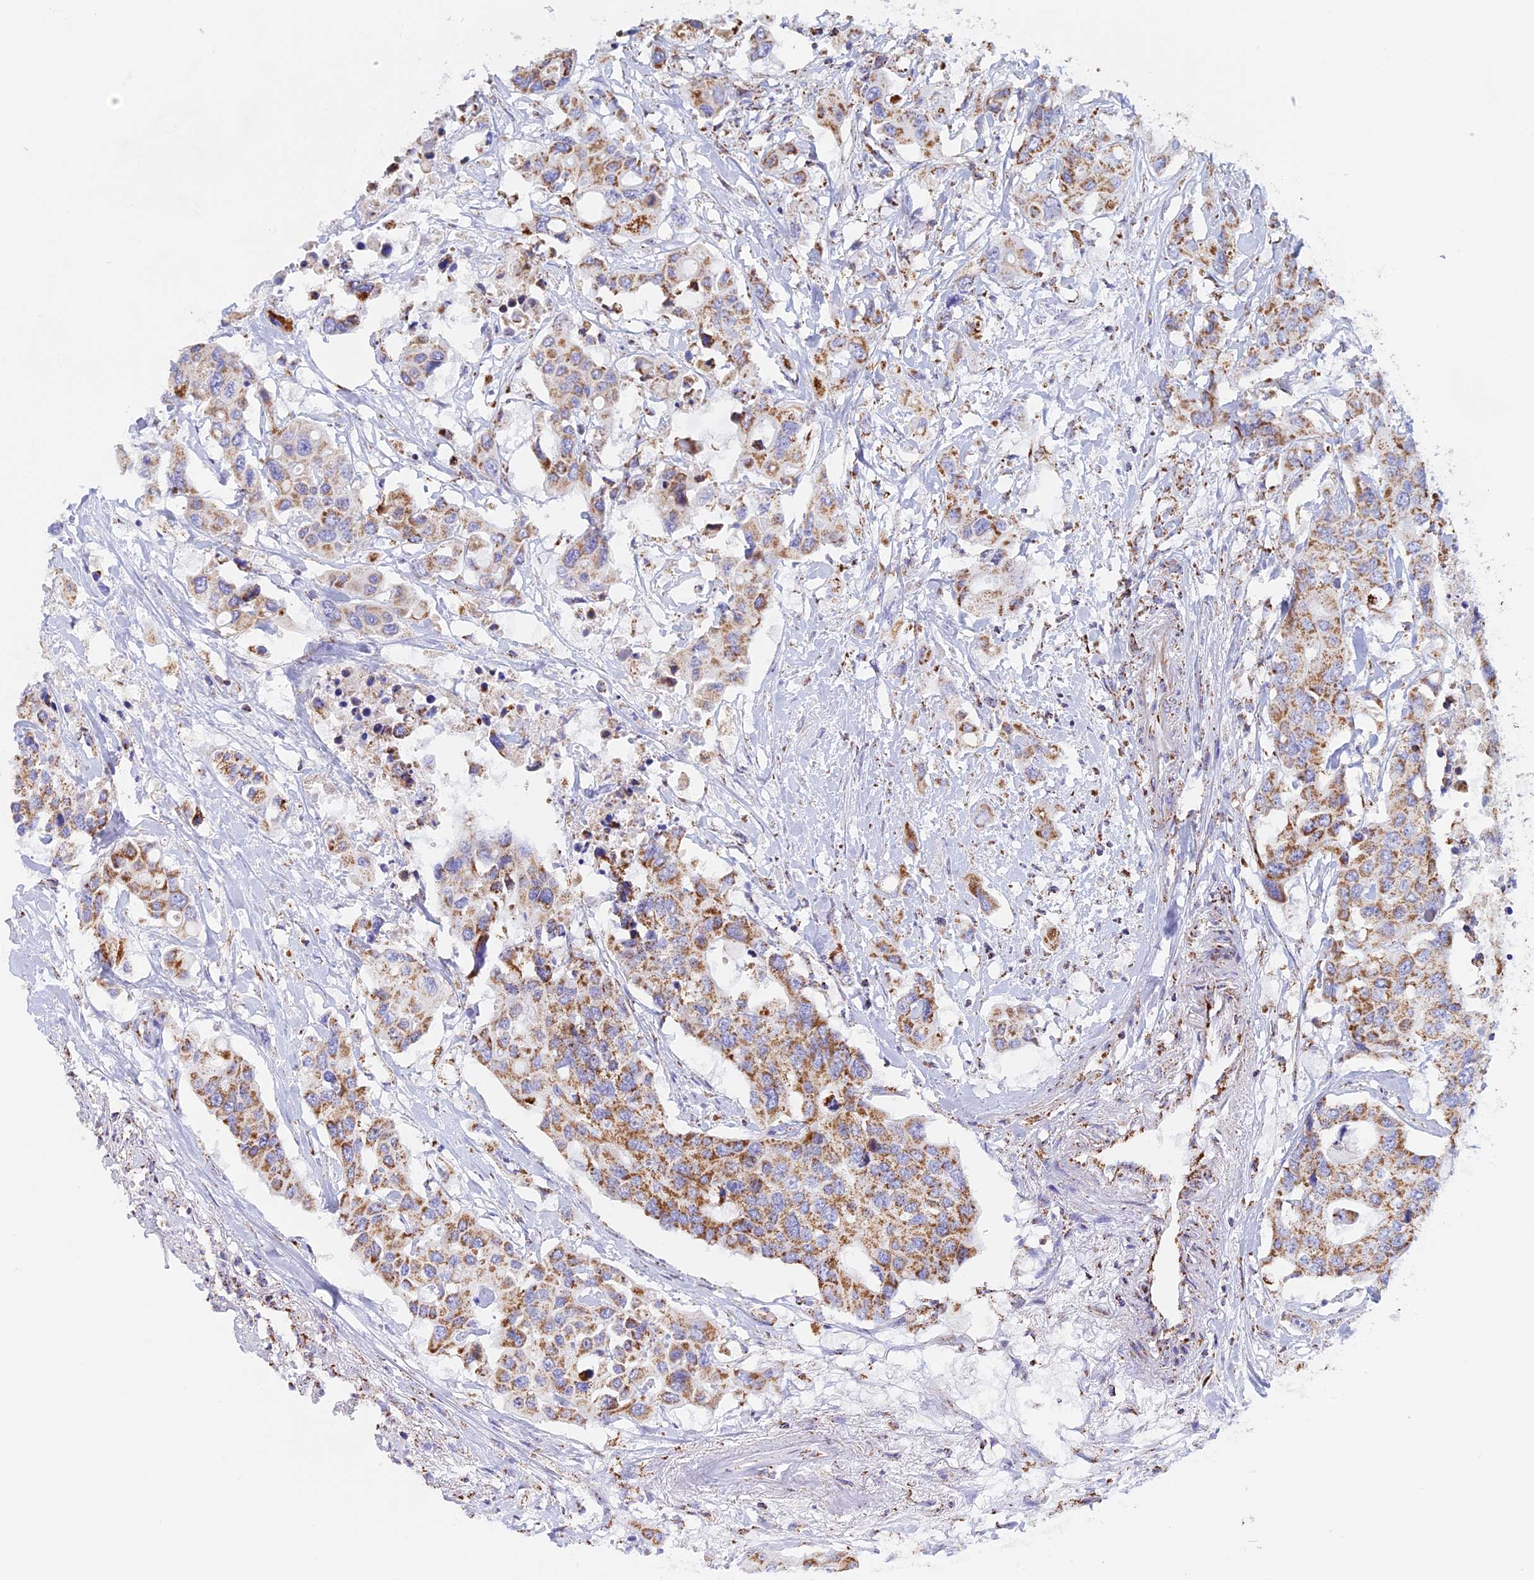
{"staining": {"intensity": "moderate", "quantity": ">75%", "location": "cytoplasmic/membranous"}, "tissue": "colorectal cancer", "cell_type": "Tumor cells", "image_type": "cancer", "snomed": [{"axis": "morphology", "description": "Adenocarcinoma, NOS"}, {"axis": "topography", "description": "Colon"}], "caption": "Immunohistochemical staining of human colorectal adenocarcinoma exhibits moderate cytoplasmic/membranous protein staining in approximately >75% of tumor cells. Using DAB (brown) and hematoxylin (blue) stains, captured at high magnification using brightfield microscopy.", "gene": "KCNG1", "patient": {"sex": "male", "age": 77}}